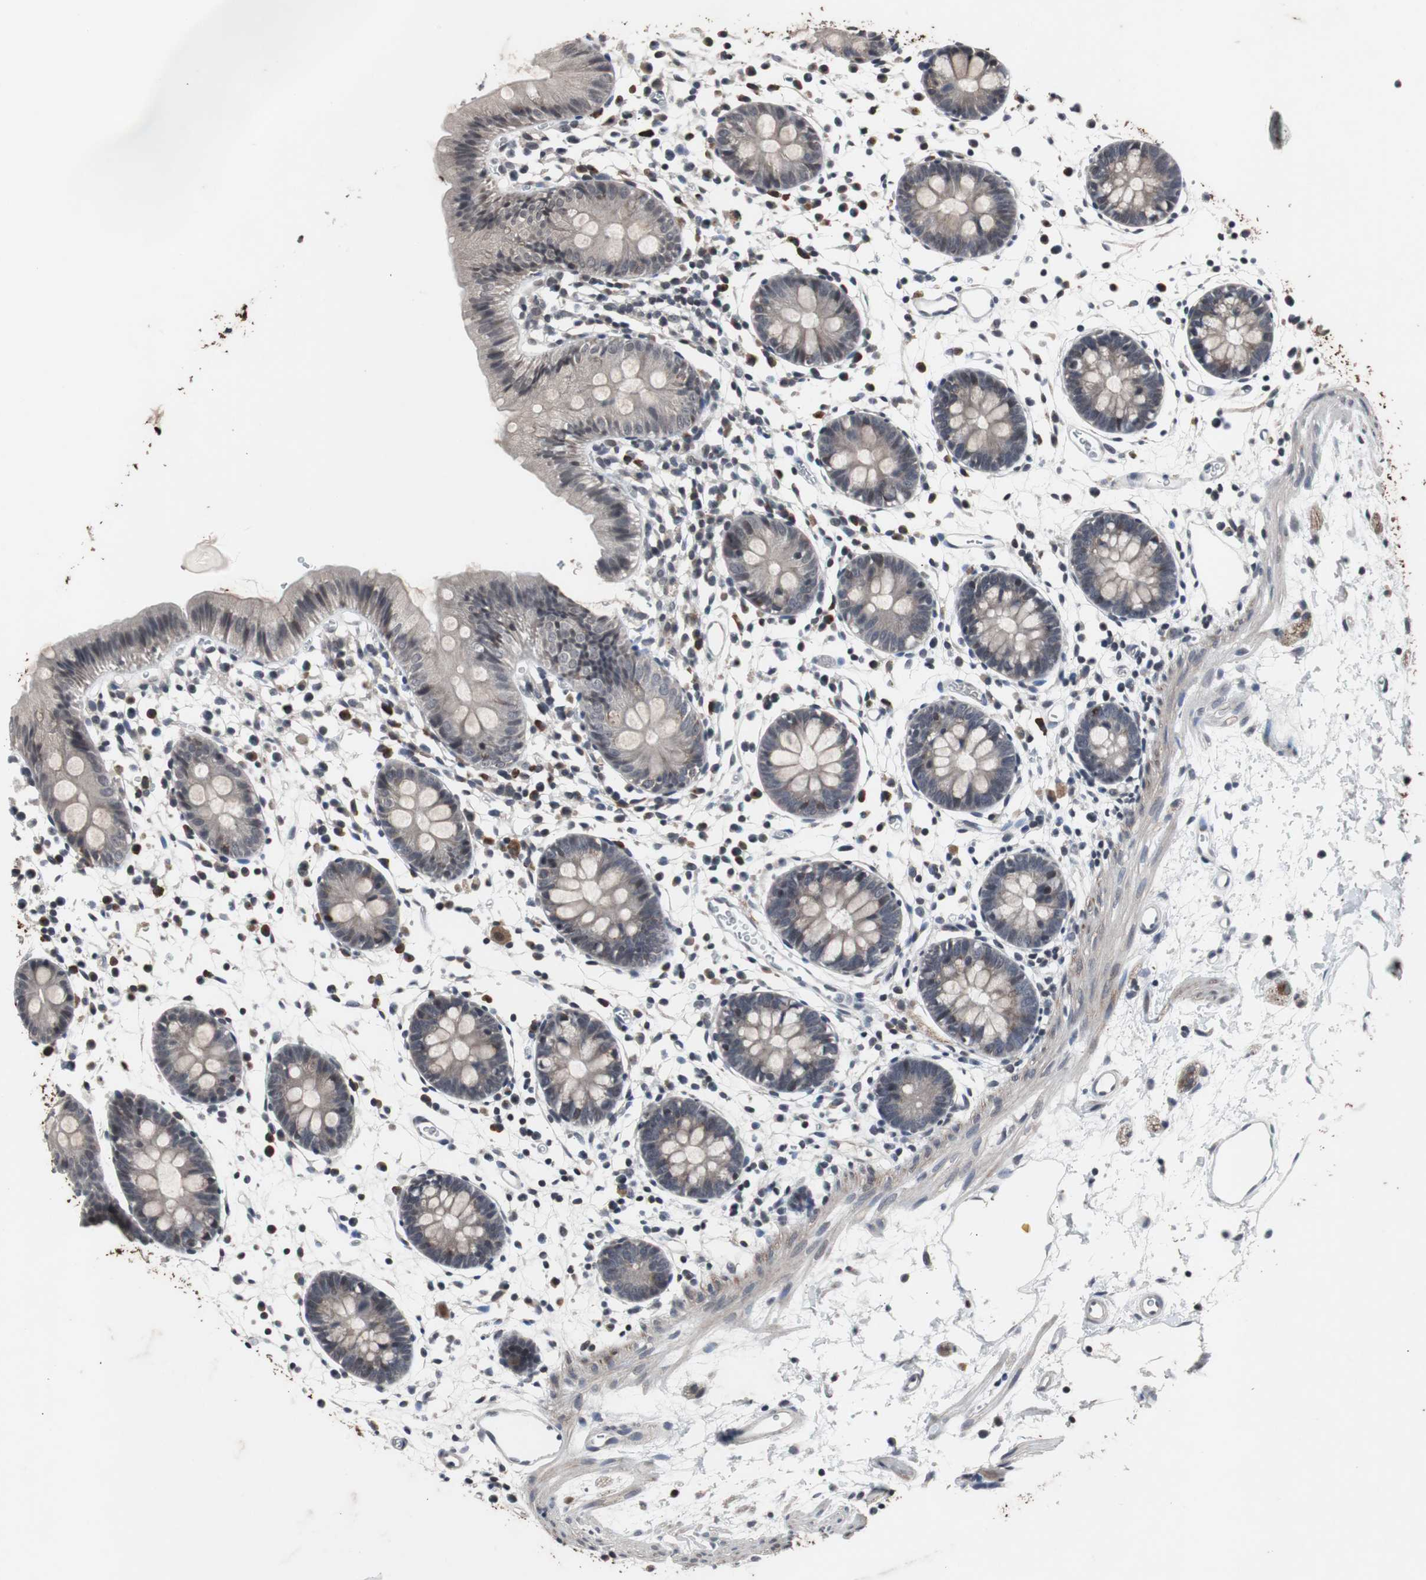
{"staining": {"intensity": "negative", "quantity": "none", "location": "none"}, "tissue": "colon", "cell_type": "Endothelial cells", "image_type": "normal", "snomed": [{"axis": "morphology", "description": "Normal tissue, NOS"}, {"axis": "morphology", "description": "Adenocarcinoma, NOS"}, {"axis": "topography", "description": "Colon"}, {"axis": "topography", "description": "Peripheral nerve tissue"}], "caption": "Immunohistochemical staining of benign human colon reveals no significant staining in endothelial cells.", "gene": "CRADD", "patient": {"sex": "male", "age": 14}}